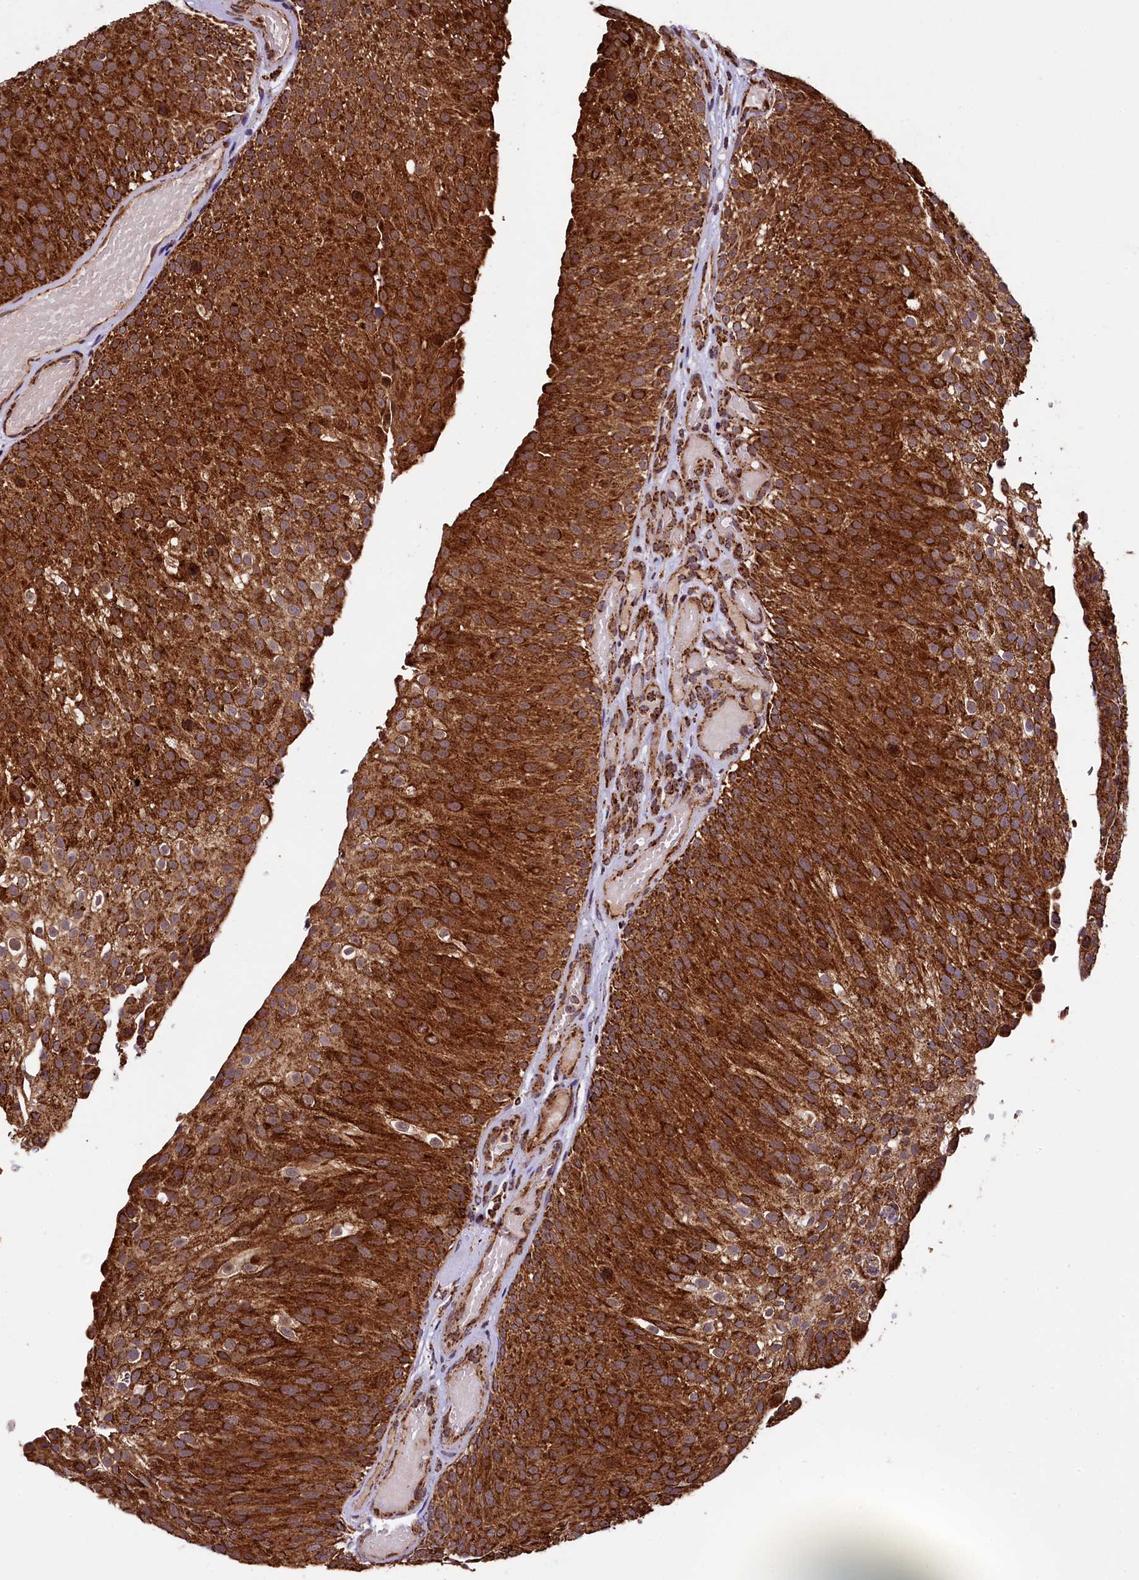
{"staining": {"intensity": "strong", "quantity": ">75%", "location": "cytoplasmic/membranous"}, "tissue": "urothelial cancer", "cell_type": "Tumor cells", "image_type": "cancer", "snomed": [{"axis": "morphology", "description": "Urothelial carcinoma, Low grade"}, {"axis": "topography", "description": "Urinary bladder"}], "caption": "Strong cytoplasmic/membranous protein expression is seen in about >75% of tumor cells in urothelial cancer. (DAB (3,3'-diaminobenzidine) IHC with brightfield microscopy, high magnification).", "gene": "KLC2", "patient": {"sex": "male", "age": 78}}